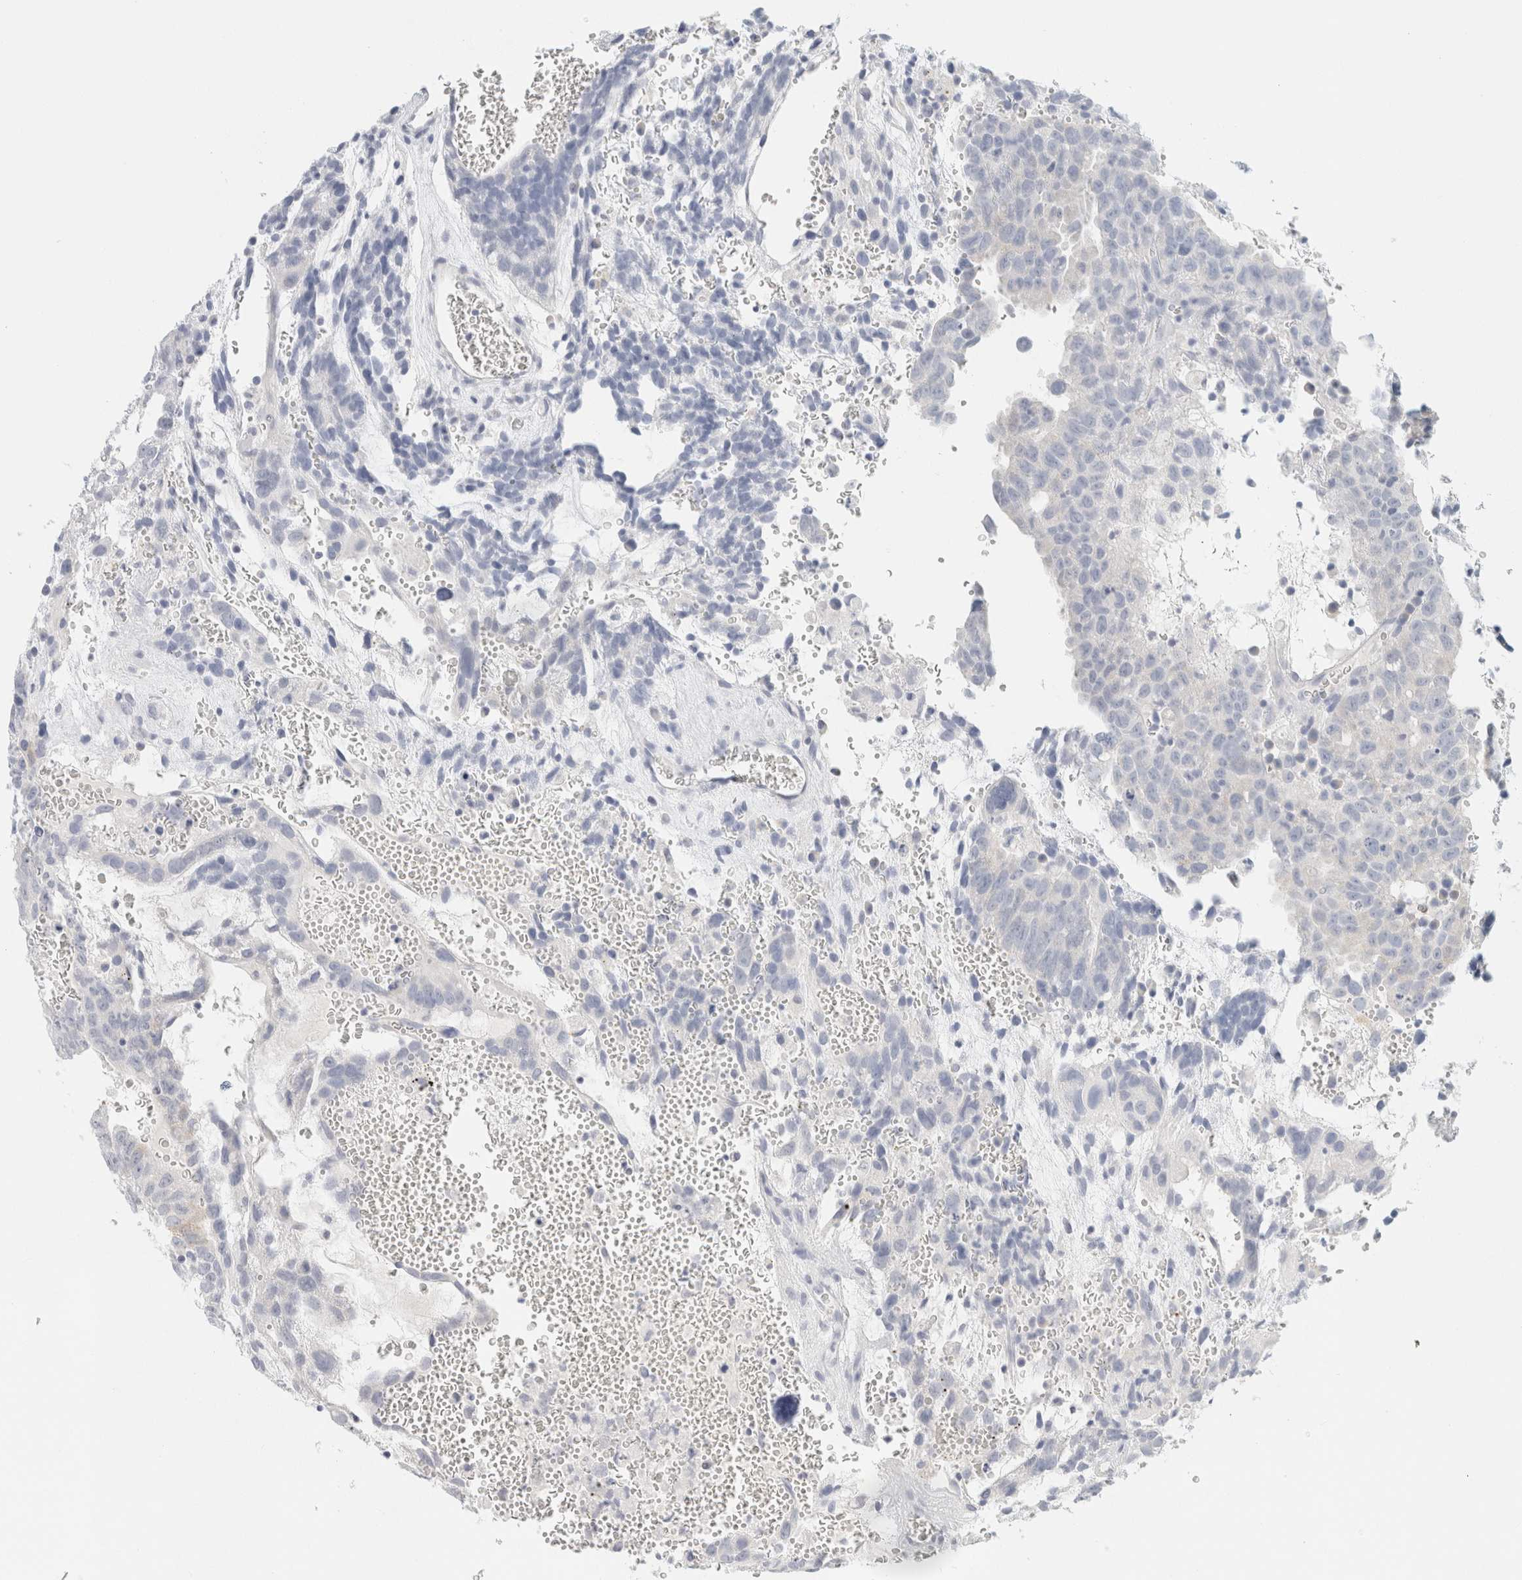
{"staining": {"intensity": "negative", "quantity": "none", "location": "none"}, "tissue": "testis cancer", "cell_type": "Tumor cells", "image_type": "cancer", "snomed": [{"axis": "morphology", "description": "Seminoma, NOS"}, {"axis": "morphology", "description": "Carcinoma, Embryonal, NOS"}, {"axis": "topography", "description": "Testis"}], "caption": "Tumor cells are negative for brown protein staining in embryonal carcinoma (testis).", "gene": "NEFM", "patient": {"sex": "male", "age": 52}}